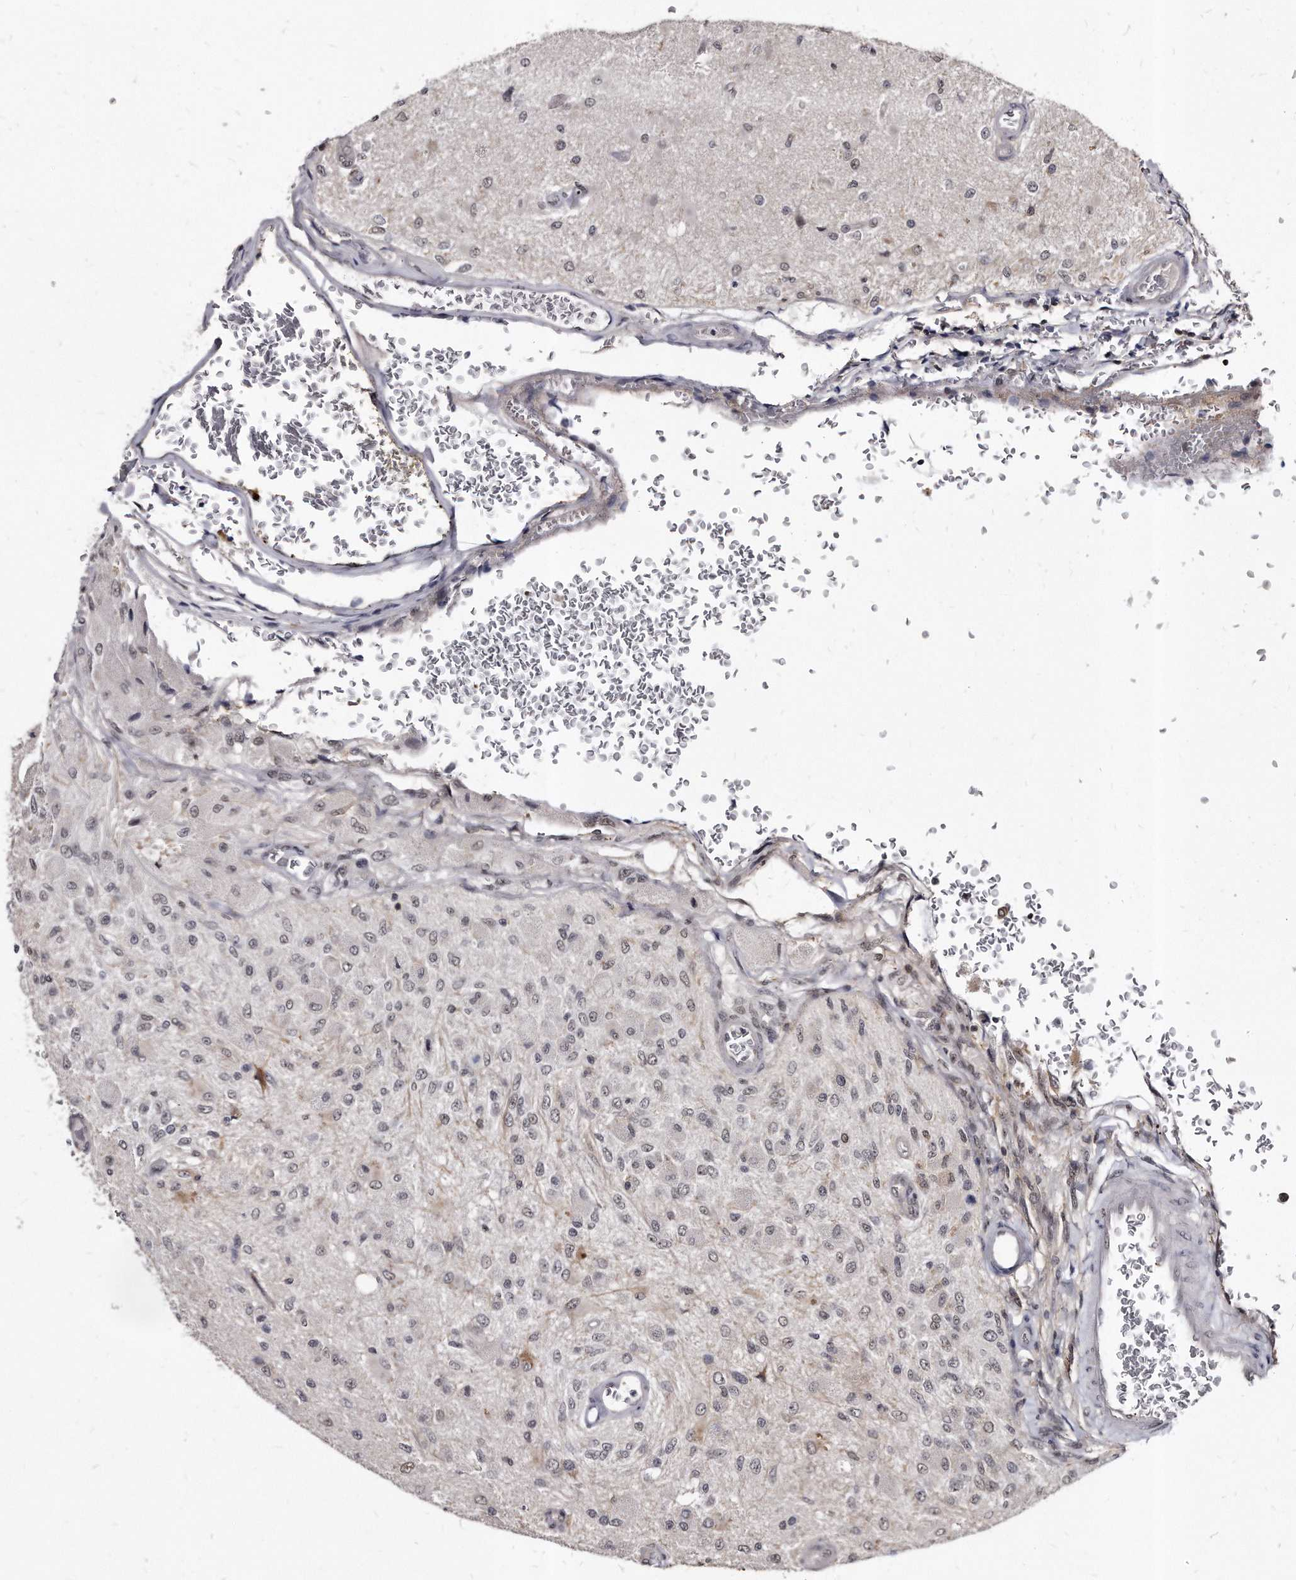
{"staining": {"intensity": "weak", "quantity": "<25%", "location": "nuclear"}, "tissue": "glioma", "cell_type": "Tumor cells", "image_type": "cancer", "snomed": [{"axis": "morphology", "description": "Normal tissue, NOS"}, {"axis": "morphology", "description": "Glioma, malignant, High grade"}, {"axis": "topography", "description": "Cerebral cortex"}], "caption": "IHC of human glioma displays no expression in tumor cells.", "gene": "KLHDC3", "patient": {"sex": "male", "age": 77}}